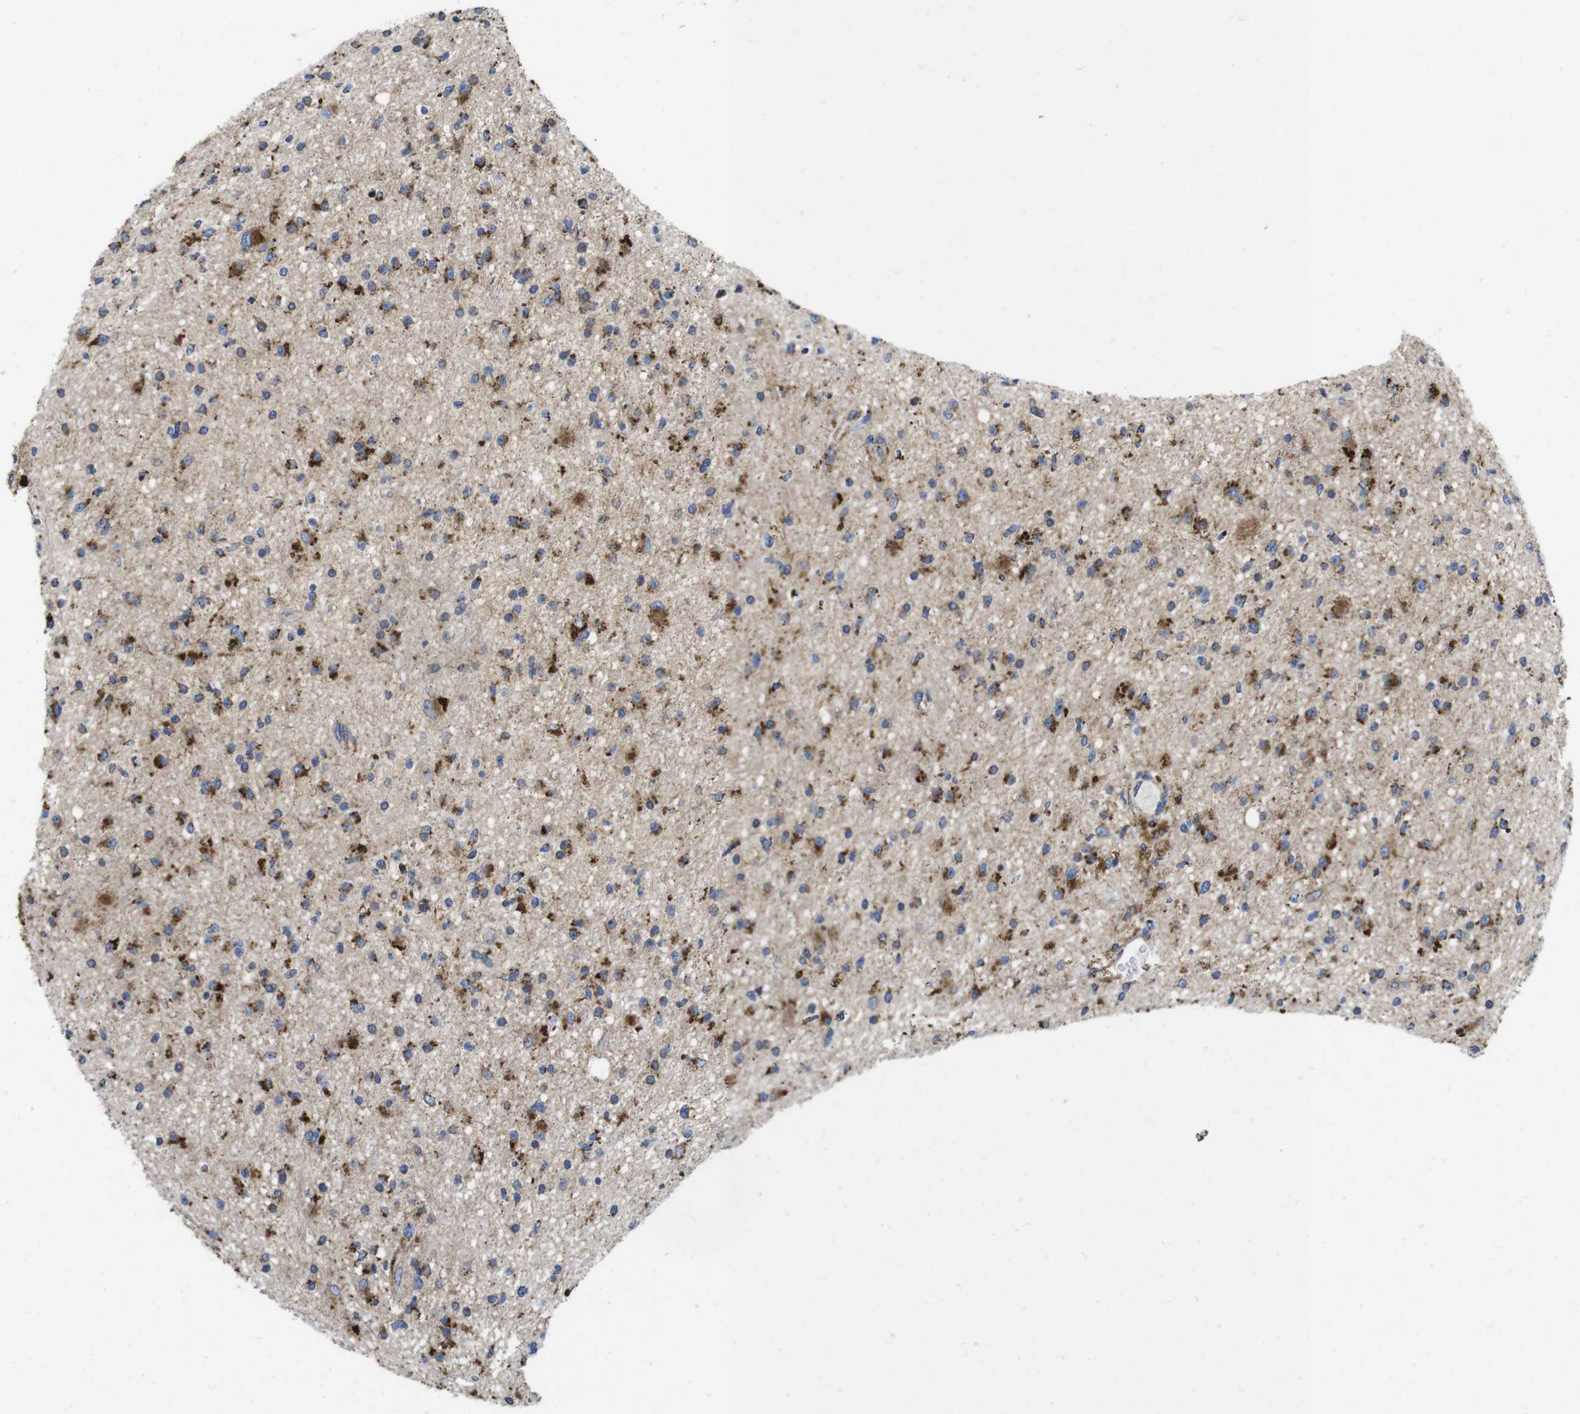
{"staining": {"intensity": "moderate", "quantity": "25%-75%", "location": "cytoplasmic/membranous"}, "tissue": "glioma", "cell_type": "Tumor cells", "image_type": "cancer", "snomed": [{"axis": "morphology", "description": "Glioma, malignant, High grade"}, {"axis": "topography", "description": "Brain"}], "caption": "Glioma stained for a protein reveals moderate cytoplasmic/membranous positivity in tumor cells. The staining was performed using DAB to visualize the protein expression in brown, while the nuclei were stained in blue with hematoxylin (Magnification: 20x).", "gene": "TMEM192", "patient": {"sex": "male", "age": 33}}